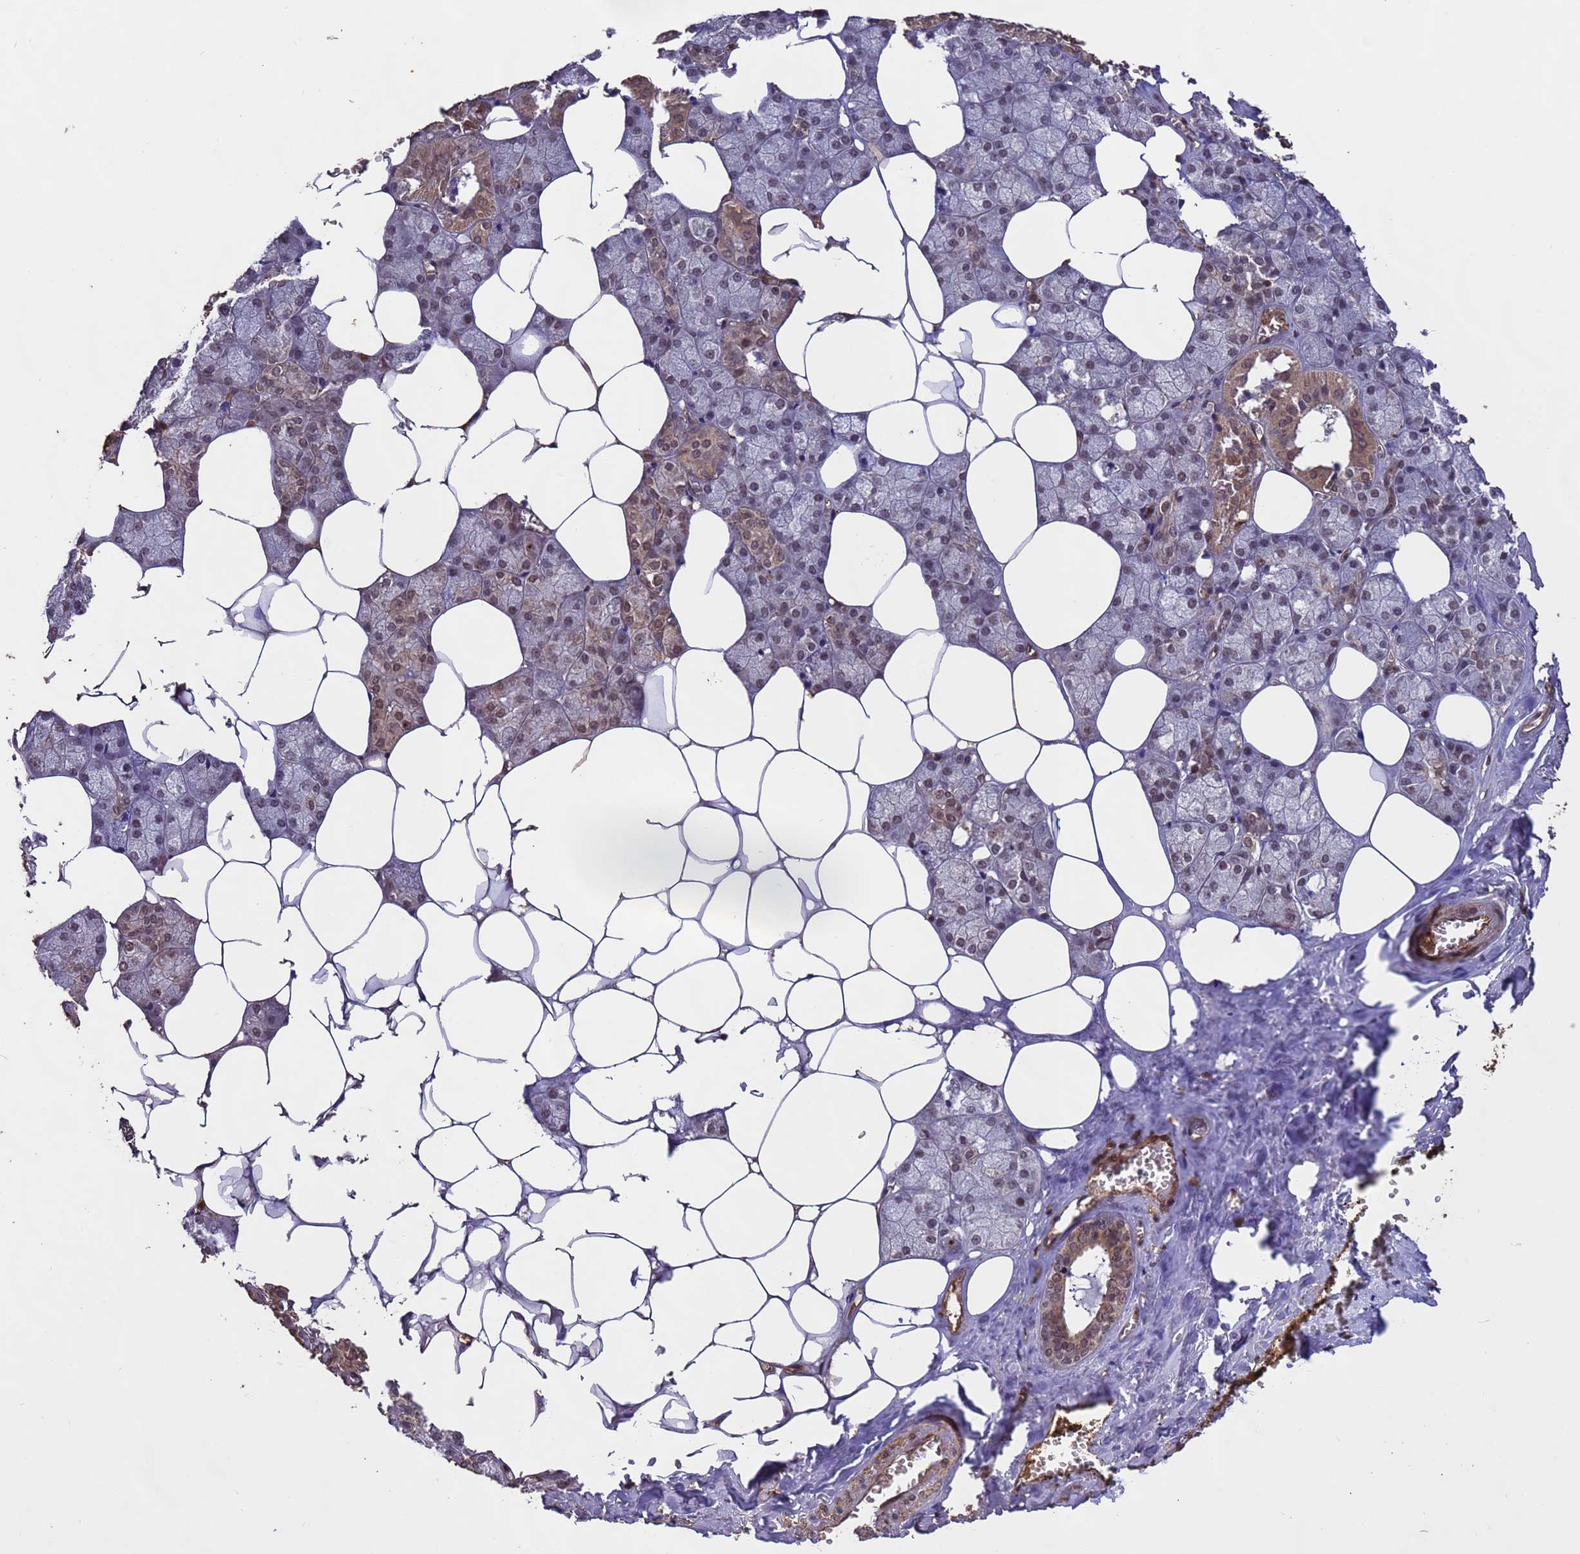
{"staining": {"intensity": "moderate", "quantity": ">75%", "location": "nuclear"}, "tissue": "salivary gland", "cell_type": "Glandular cells", "image_type": "normal", "snomed": [{"axis": "morphology", "description": "Normal tissue, NOS"}, {"axis": "topography", "description": "Salivary gland"}], "caption": "Glandular cells show medium levels of moderate nuclear expression in about >75% of cells in unremarkable human salivary gland. (IHC, brightfield microscopy, high magnification).", "gene": "VSTM4", "patient": {"sex": "male", "age": 62}}